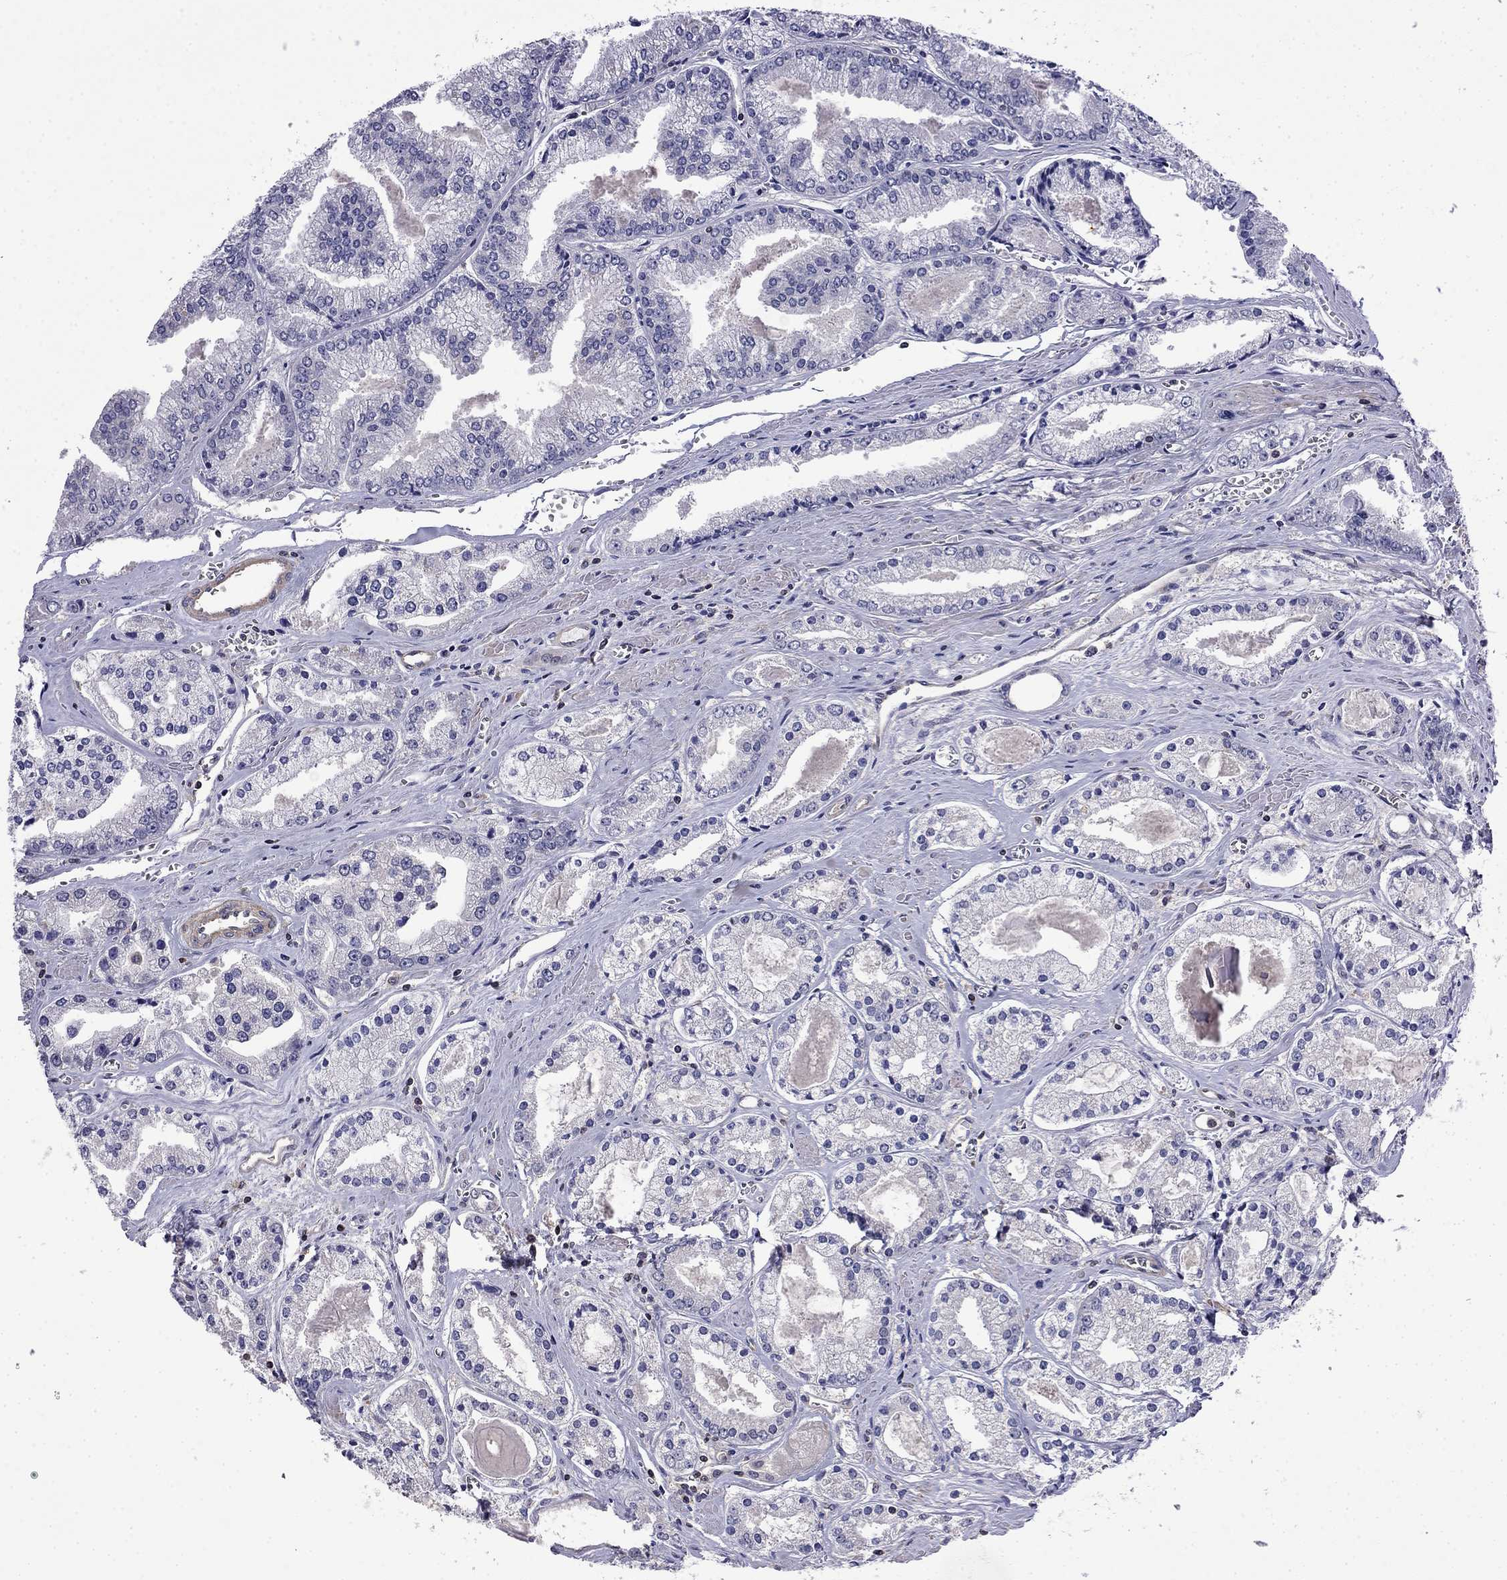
{"staining": {"intensity": "negative", "quantity": "none", "location": "none"}, "tissue": "prostate cancer", "cell_type": "Tumor cells", "image_type": "cancer", "snomed": [{"axis": "morphology", "description": "Adenocarcinoma, NOS"}, {"axis": "topography", "description": "Prostate"}], "caption": "The photomicrograph reveals no staining of tumor cells in prostate adenocarcinoma.", "gene": "GUCA1B", "patient": {"sex": "male", "age": 72}}